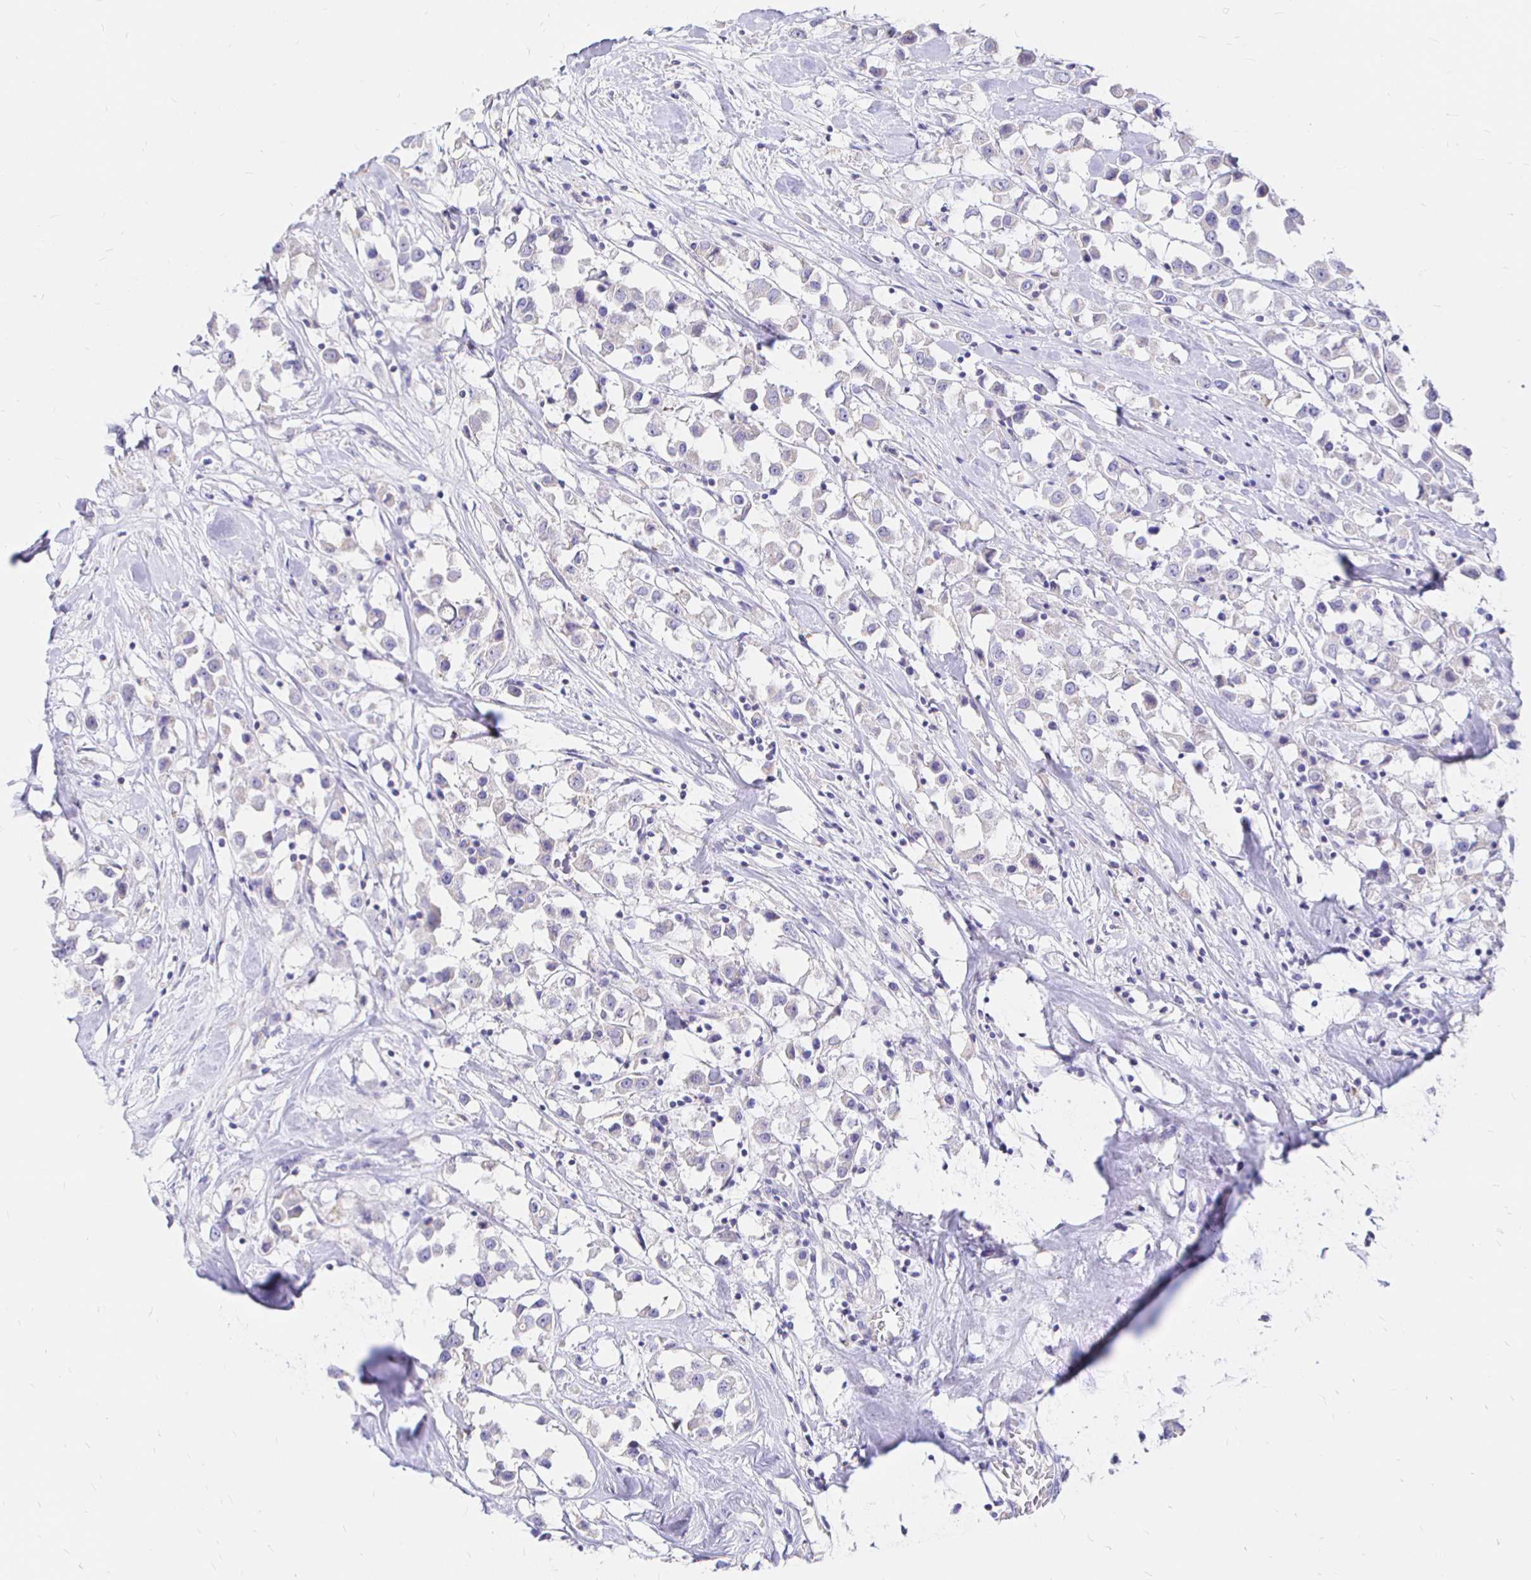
{"staining": {"intensity": "negative", "quantity": "none", "location": "none"}, "tissue": "breast cancer", "cell_type": "Tumor cells", "image_type": "cancer", "snomed": [{"axis": "morphology", "description": "Duct carcinoma"}, {"axis": "topography", "description": "Breast"}], "caption": "Infiltrating ductal carcinoma (breast) stained for a protein using IHC exhibits no expression tumor cells.", "gene": "NECAB1", "patient": {"sex": "female", "age": 61}}